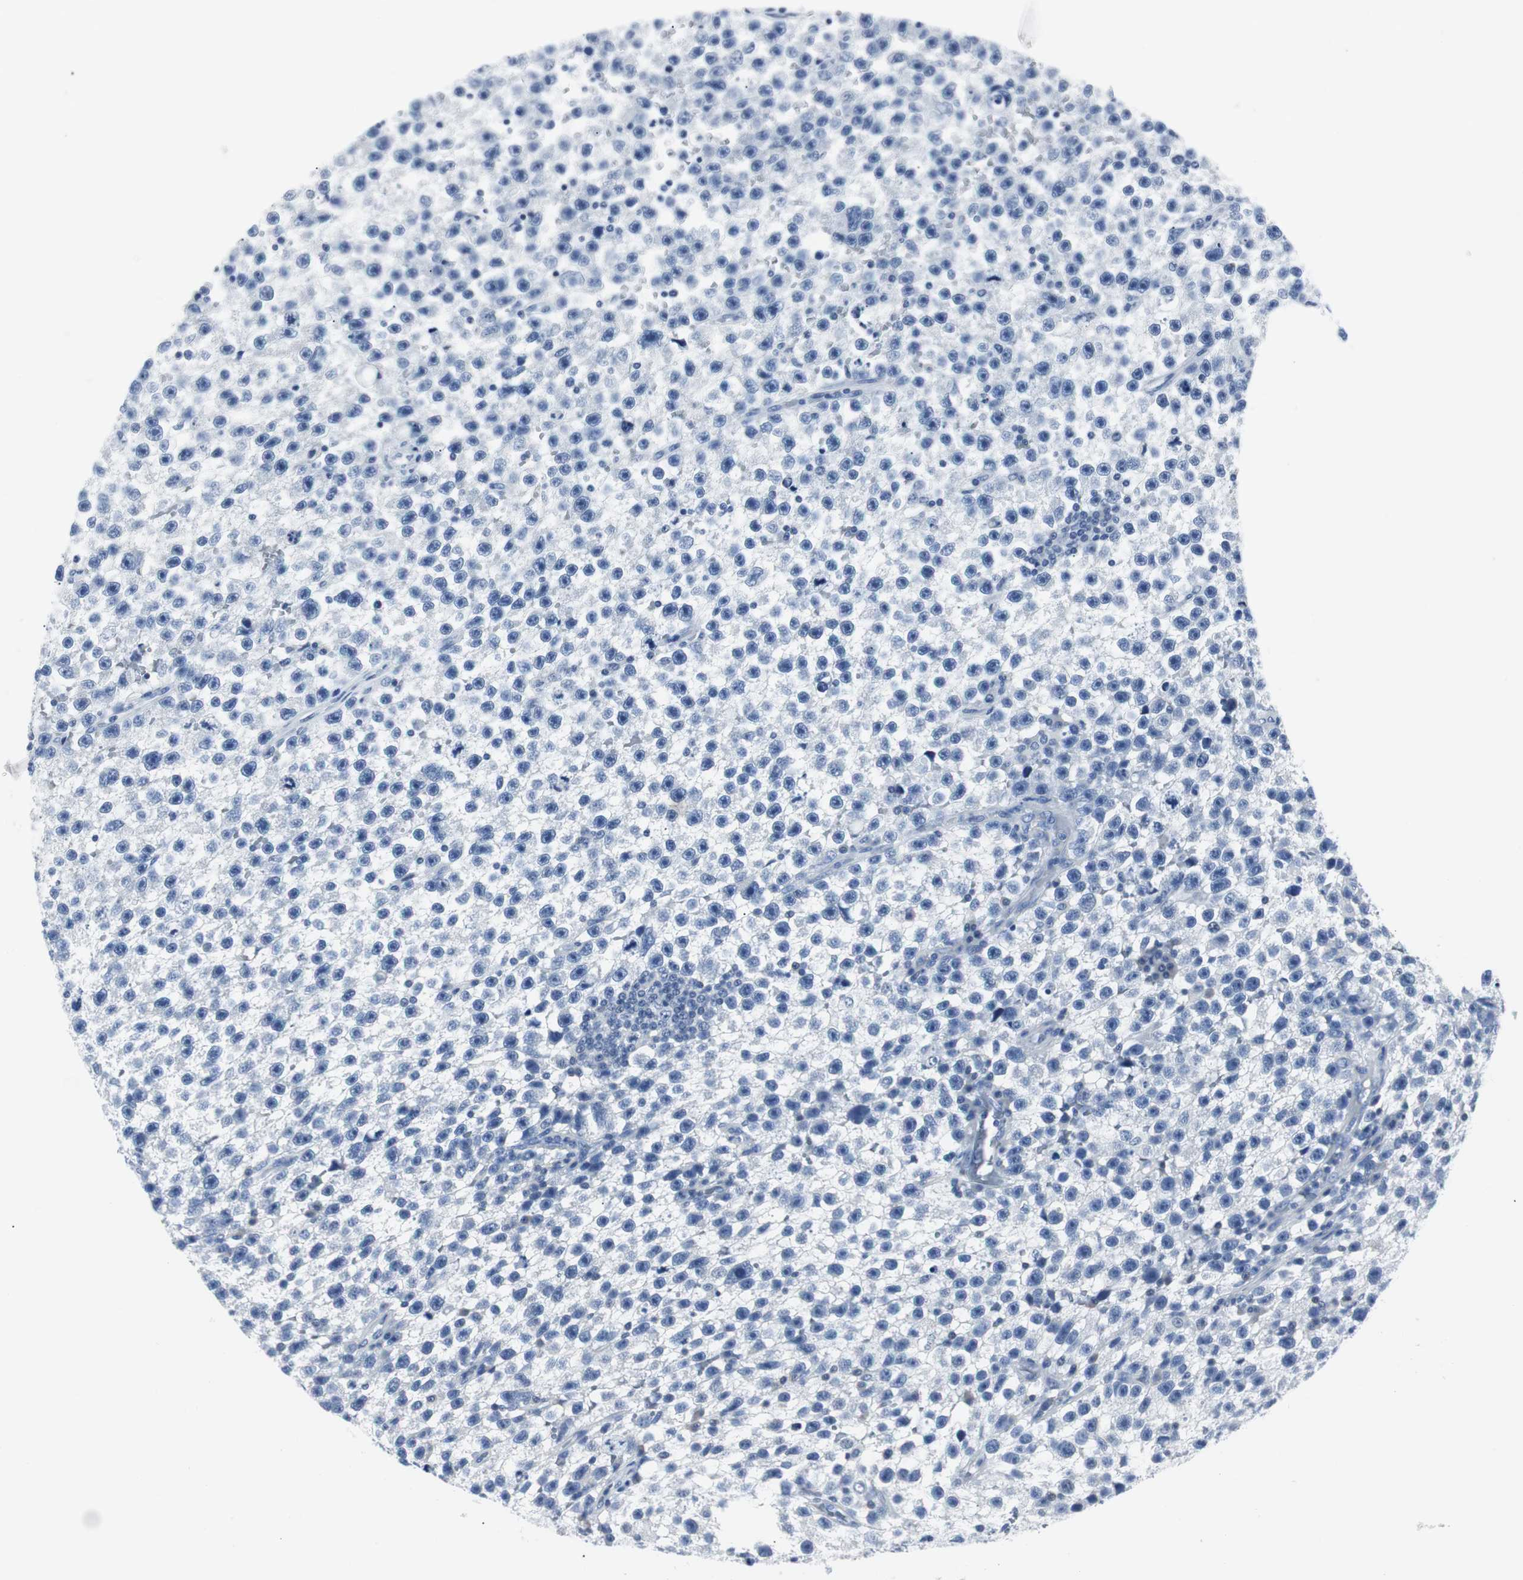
{"staining": {"intensity": "negative", "quantity": "none", "location": "none"}, "tissue": "testis cancer", "cell_type": "Tumor cells", "image_type": "cancer", "snomed": [{"axis": "morphology", "description": "Seminoma, NOS"}, {"axis": "topography", "description": "Testis"}], "caption": "Immunohistochemical staining of human testis cancer (seminoma) reveals no significant expression in tumor cells.", "gene": "GAP43", "patient": {"sex": "male", "age": 33}}